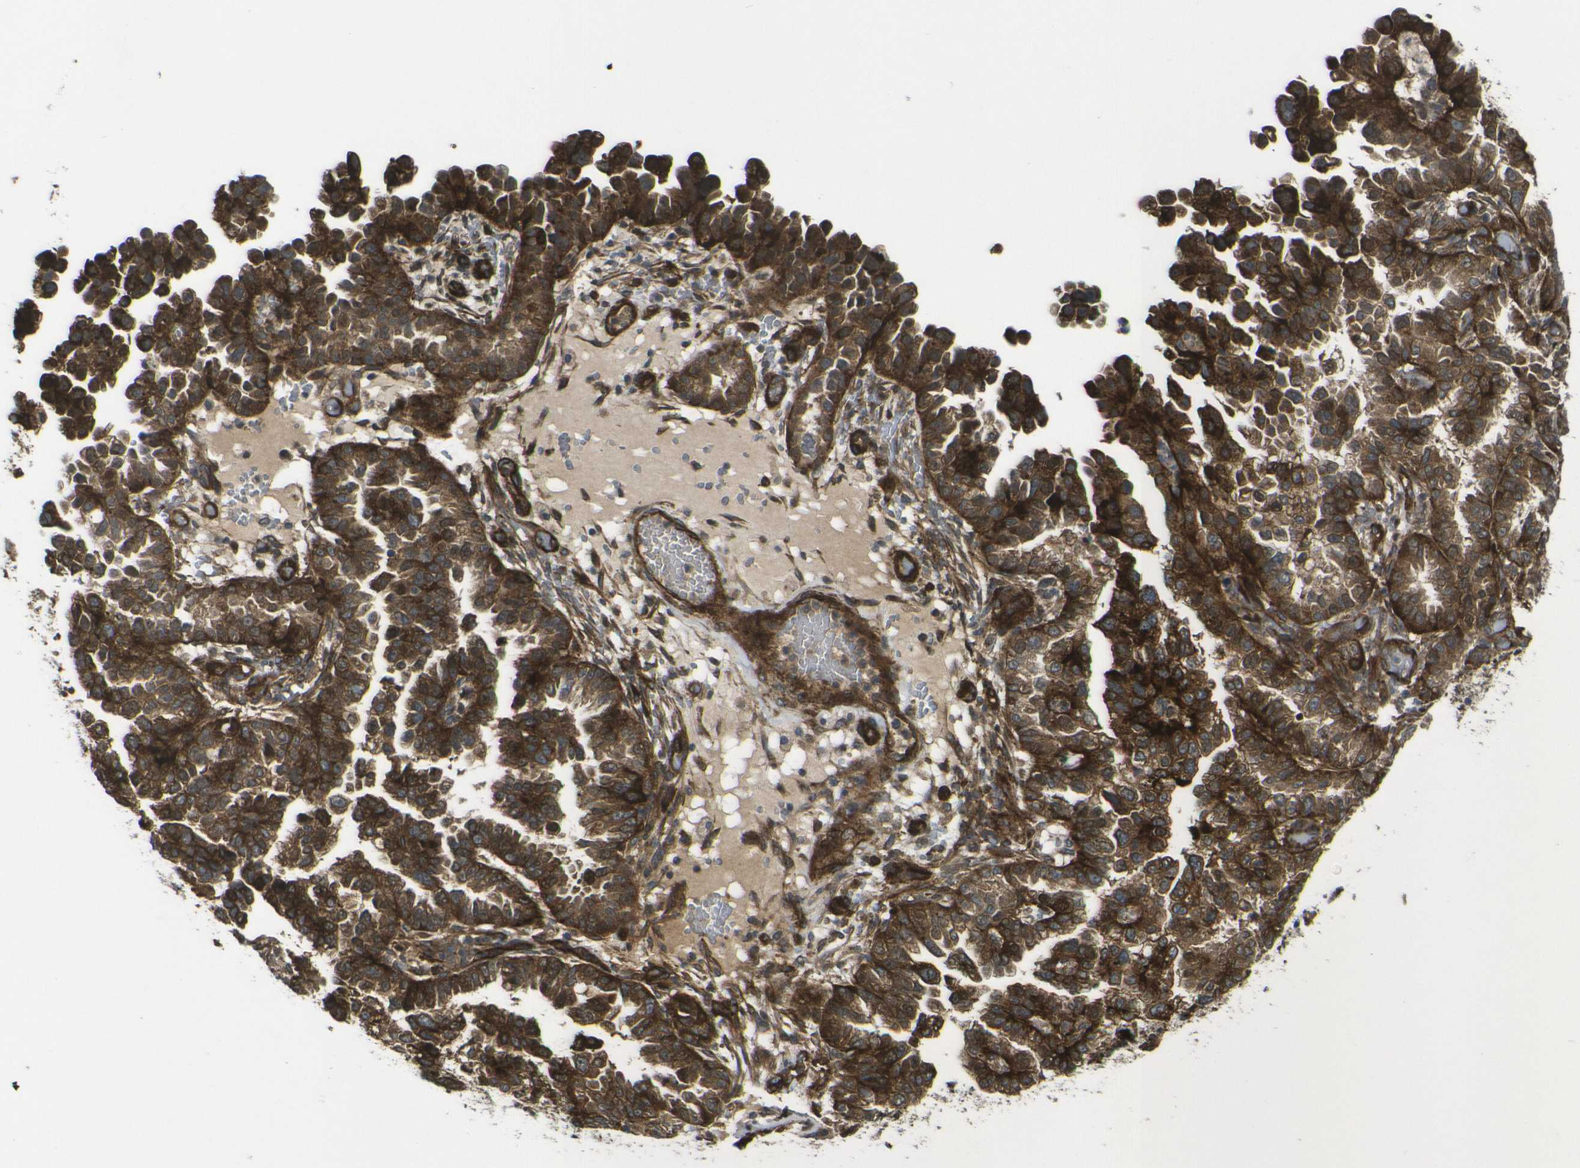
{"staining": {"intensity": "strong", "quantity": ">75%", "location": "cytoplasmic/membranous"}, "tissue": "endometrial cancer", "cell_type": "Tumor cells", "image_type": "cancer", "snomed": [{"axis": "morphology", "description": "Adenocarcinoma, NOS"}, {"axis": "topography", "description": "Endometrium"}], "caption": "Protein staining of adenocarcinoma (endometrial) tissue reveals strong cytoplasmic/membranous expression in about >75% of tumor cells.", "gene": "ECE1", "patient": {"sex": "female", "age": 85}}